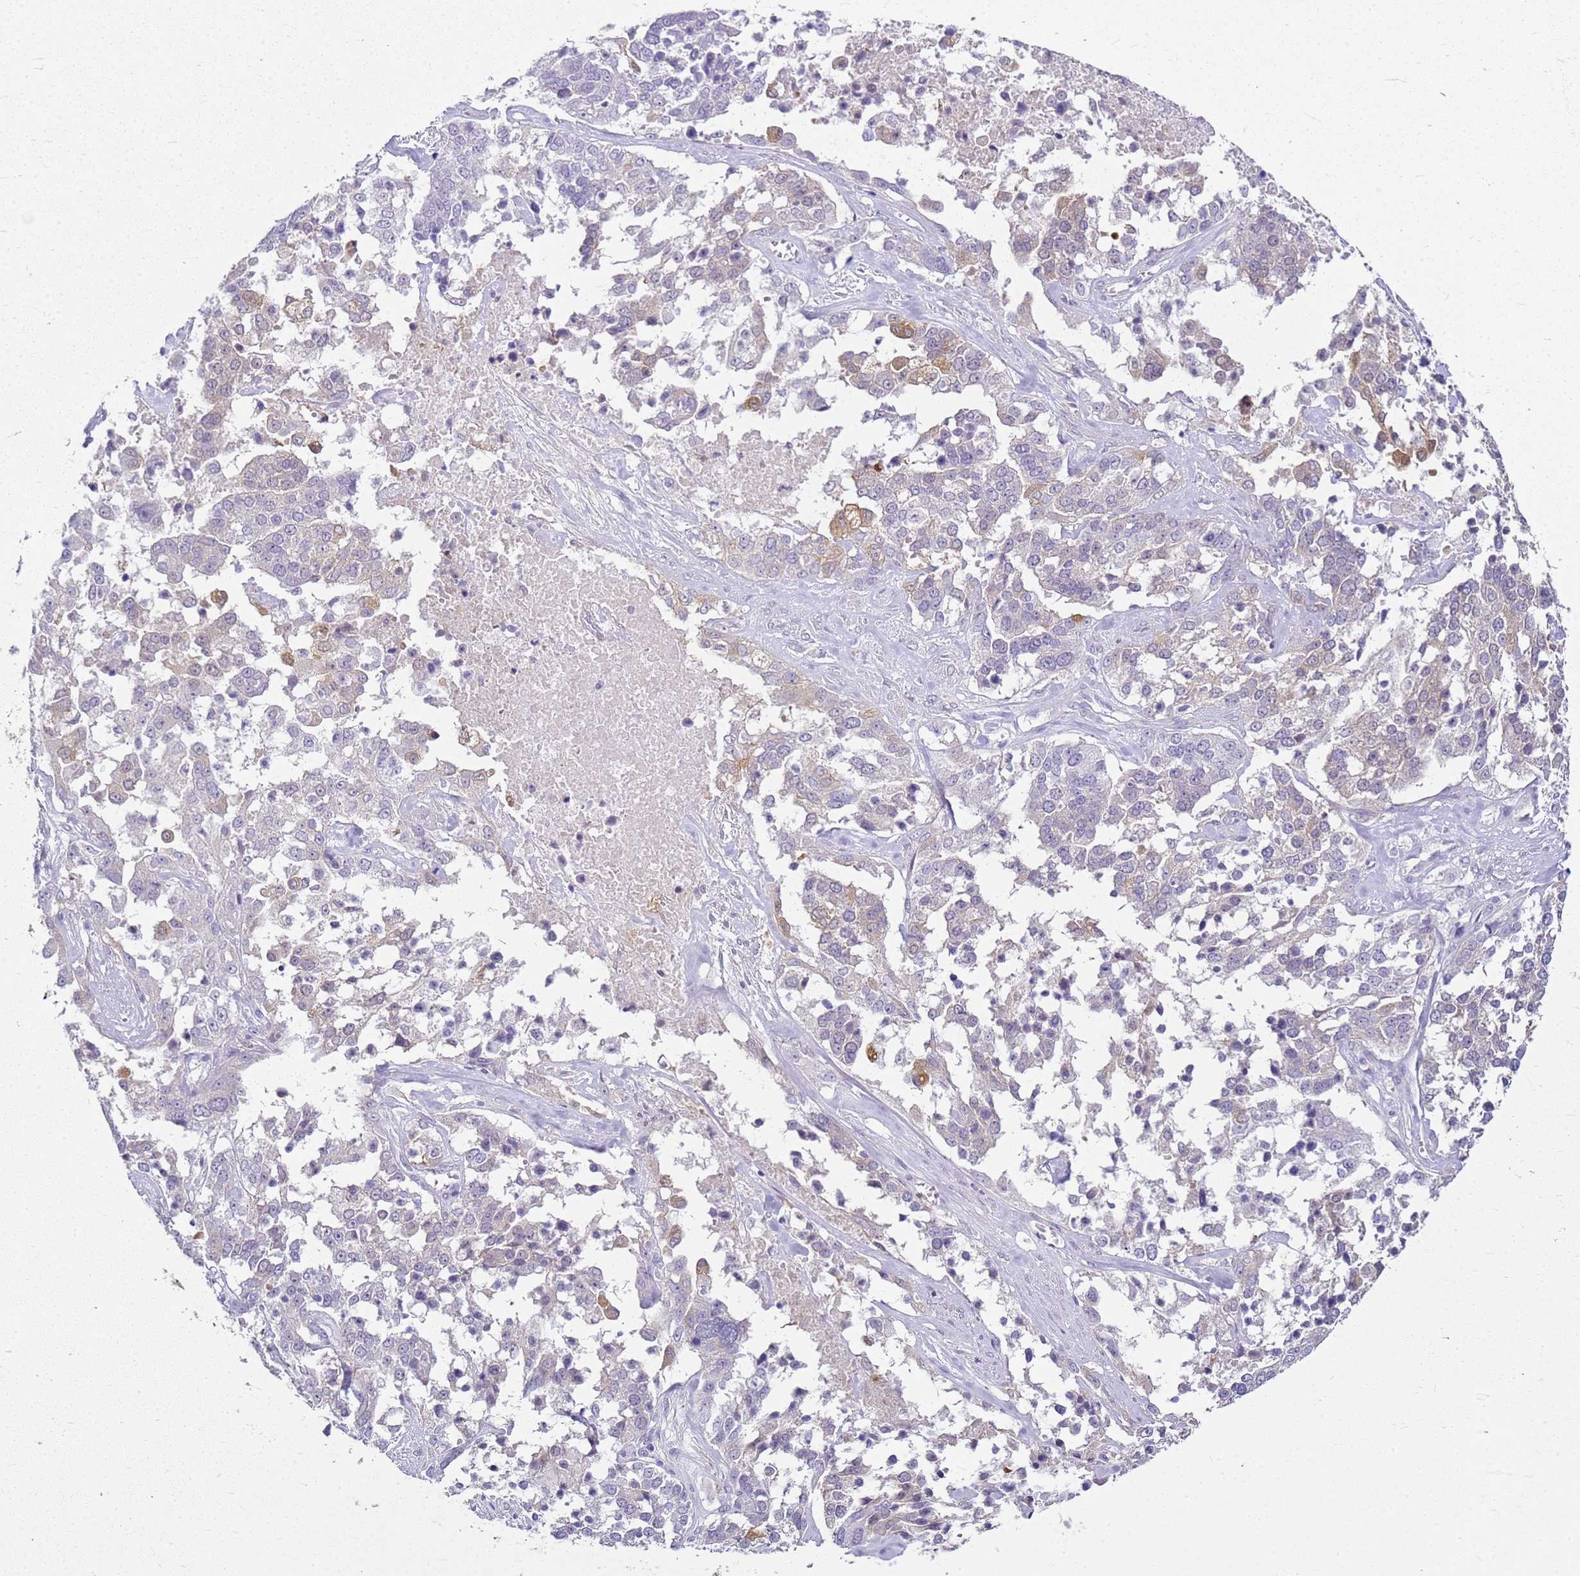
{"staining": {"intensity": "weak", "quantity": "<25%", "location": "cytoplasmic/membranous"}, "tissue": "ovarian cancer", "cell_type": "Tumor cells", "image_type": "cancer", "snomed": [{"axis": "morphology", "description": "Cystadenocarcinoma, serous, NOS"}, {"axis": "topography", "description": "Ovary"}], "caption": "High power microscopy photomicrograph of an immunohistochemistry (IHC) histopathology image of ovarian serous cystadenocarcinoma, revealing no significant staining in tumor cells.", "gene": "HSPB1", "patient": {"sex": "female", "age": 44}}